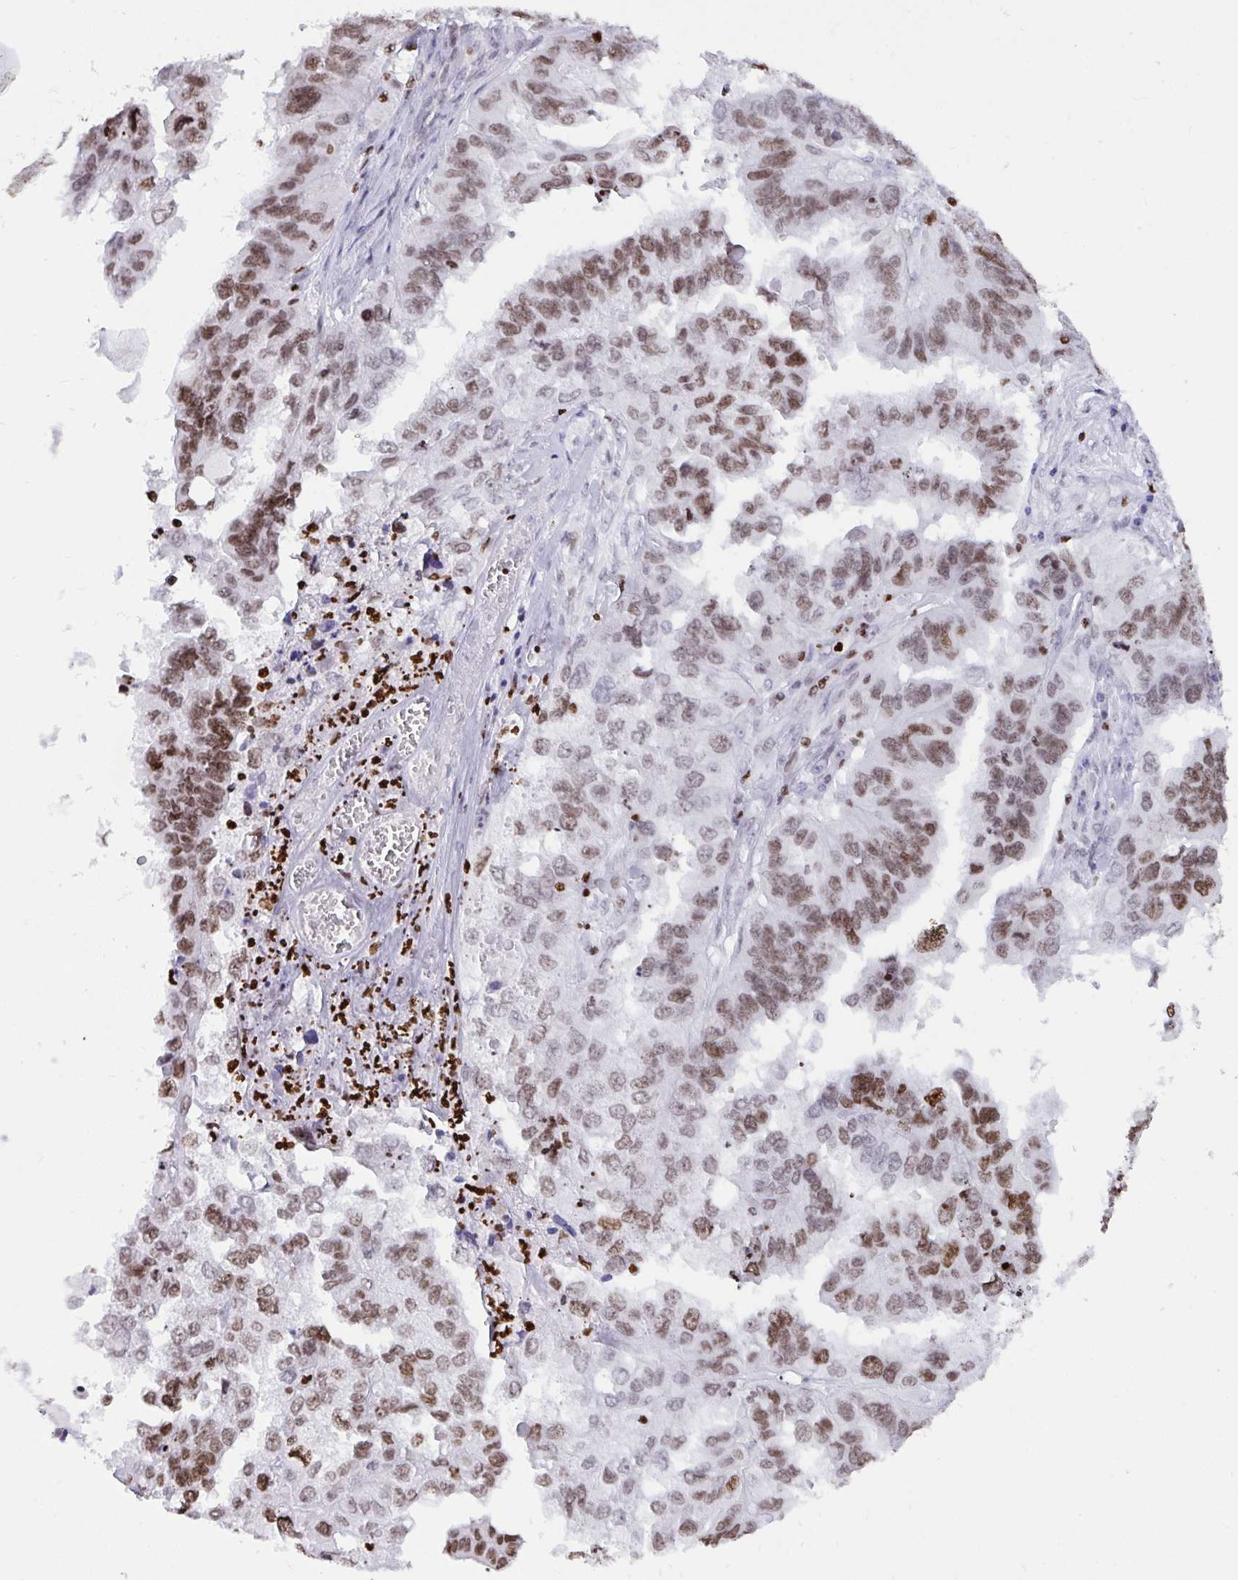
{"staining": {"intensity": "moderate", "quantity": "25%-75%", "location": "nuclear"}, "tissue": "ovarian cancer", "cell_type": "Tumor cells", "image_type": "cancer", "snomed": [{"axis": "morphology", "description": "Cystadenocarcinoma, serous, NOS"}, {"axis": "topography", "description": "Ovary"}], "caption": "A photomicrograph of ovarian serous cystadenocarcinoma stained for a protein reveals moderate nuclear brown staining in tumor cells.", "gene": "HMGB2", "patient": {"sex": "female", "age": 79}}